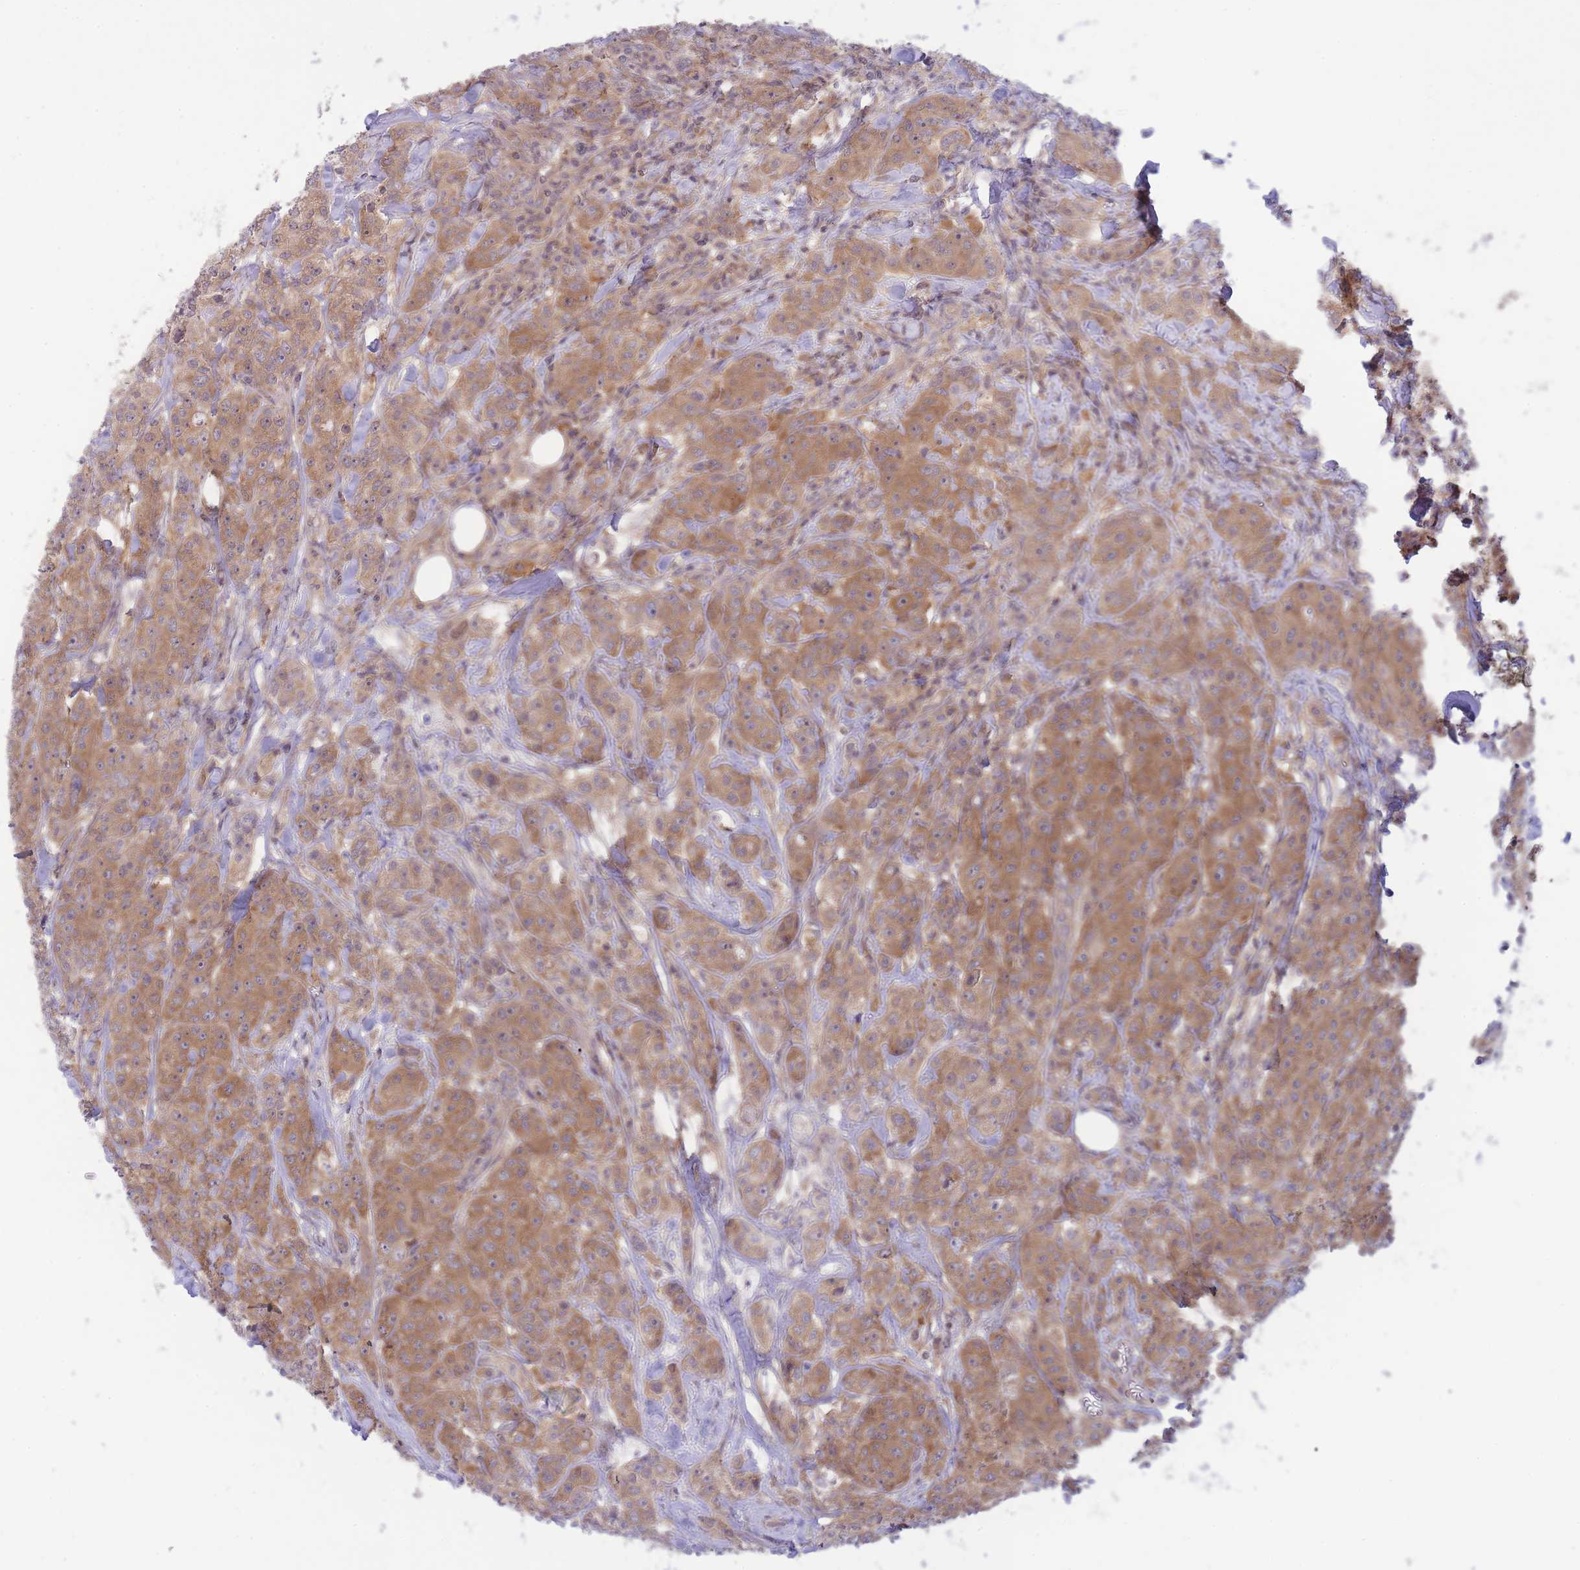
{"staining": {"intensity": "moderate", "quantity": ">75%", "location": "cytoplasmic/membranous"}, "tissue": "breast cancer", "cell_type": "Tumor cells", "image_type": "cancer", "snomed": [{"axis": "morphology", "description": "Duct carcinoma"}, {"axis": "topography", "description": "Breast"}], "caption": "IHC photomicrograph of human breast cancer stained for a protein (brown), which demonstrates medium levels of moderate cytoplasmic/membranous expression in approximately >75% of tumor cells.", "gene": "PFDN6", "patient": {"sex": "female", "age": 43}}